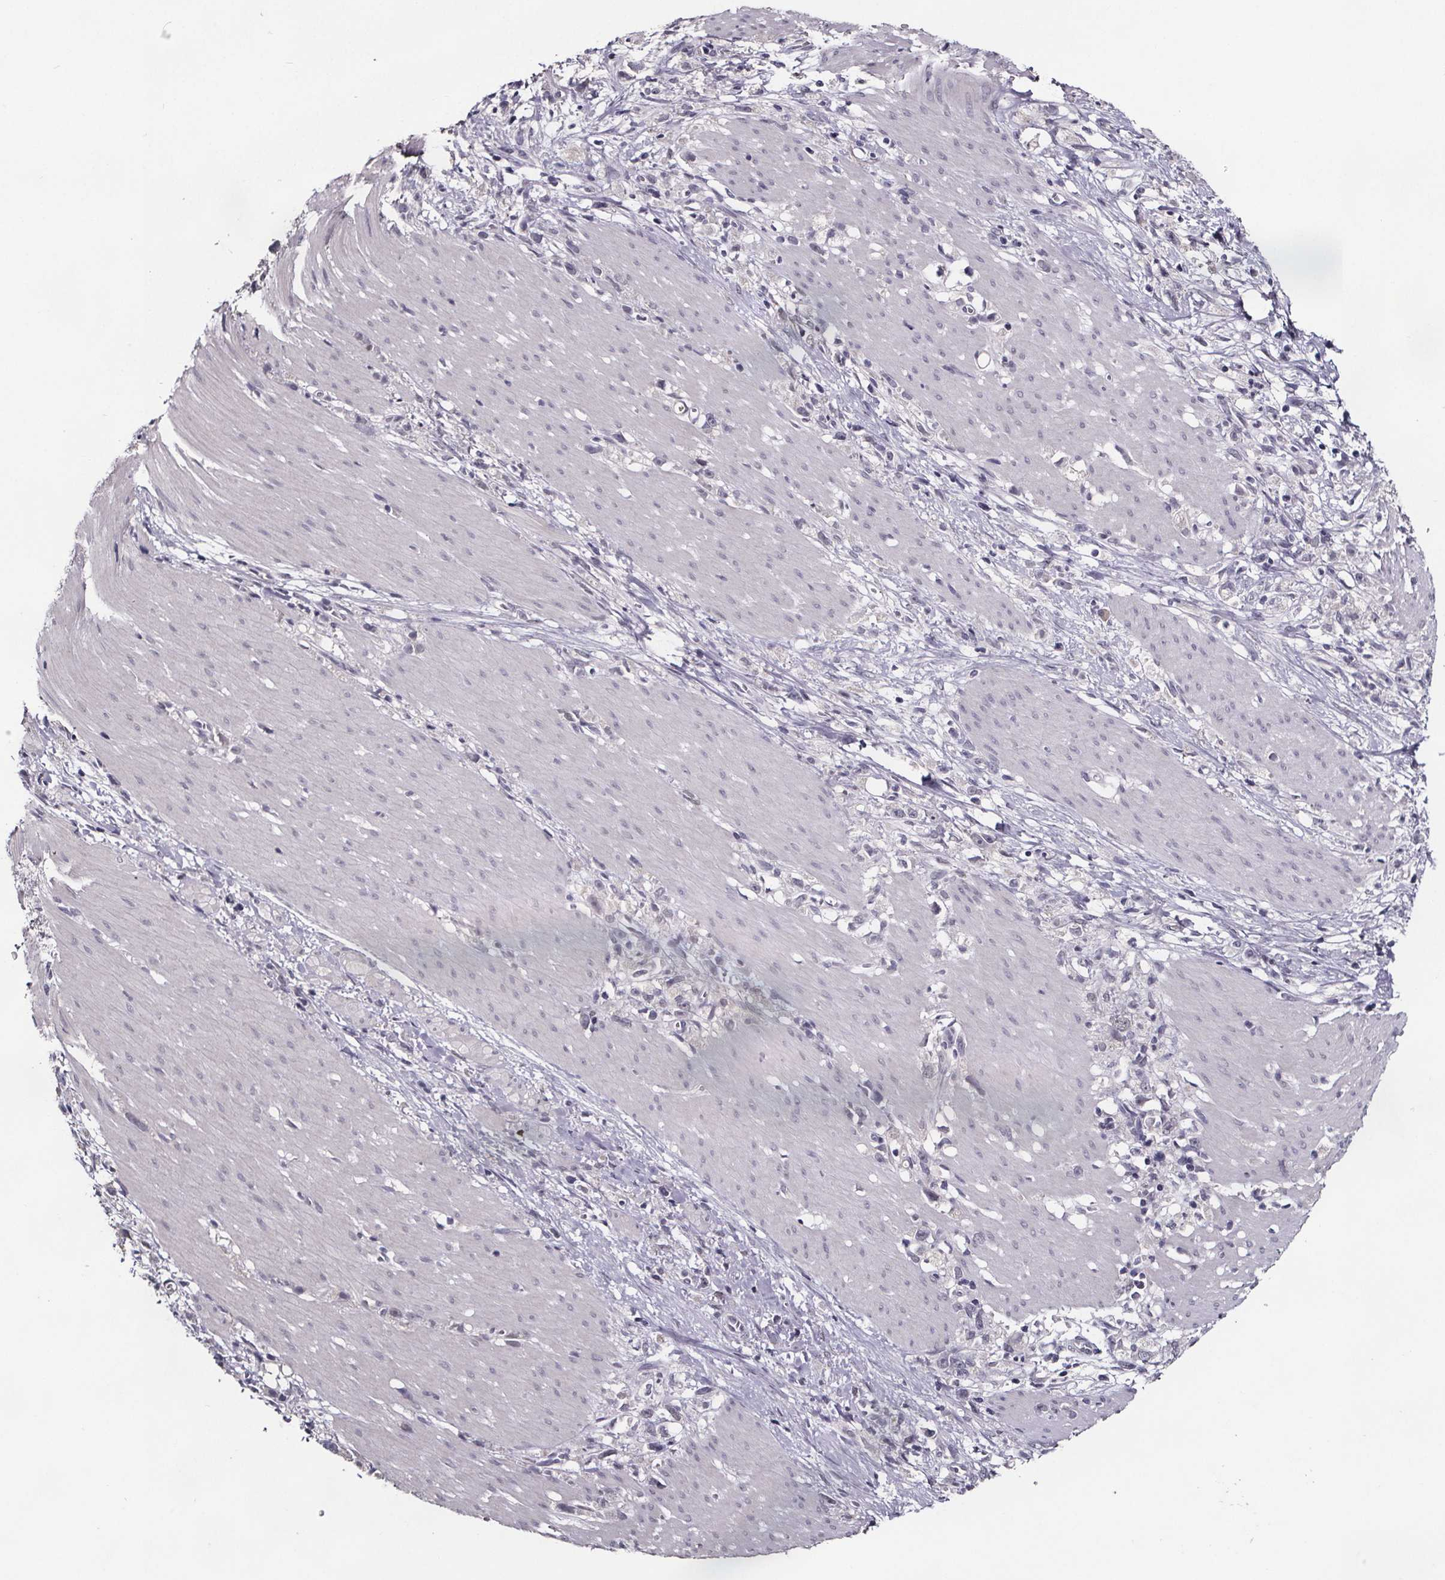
{"staining": {"intensity": "negative", "quantity": "none", "location": "none"}, "tissue": "stomach cancer", "cell_type": "Tumor cells", "image_type": "cancer", "snomed": [{"axis": "morphology", "description": "Adenocarcinoma, NOS"}, {"axis": "topography", "description": "Stomach"}], "caption": "An immunohistochemistry photomicrograph of stomach cancer (adenocarcinoma) is shown. There is no staining in tumor cells of stomach cancer (adenocarcinoma).", "gene": "AR", "patient": {"sex": "female", "age": 59}}